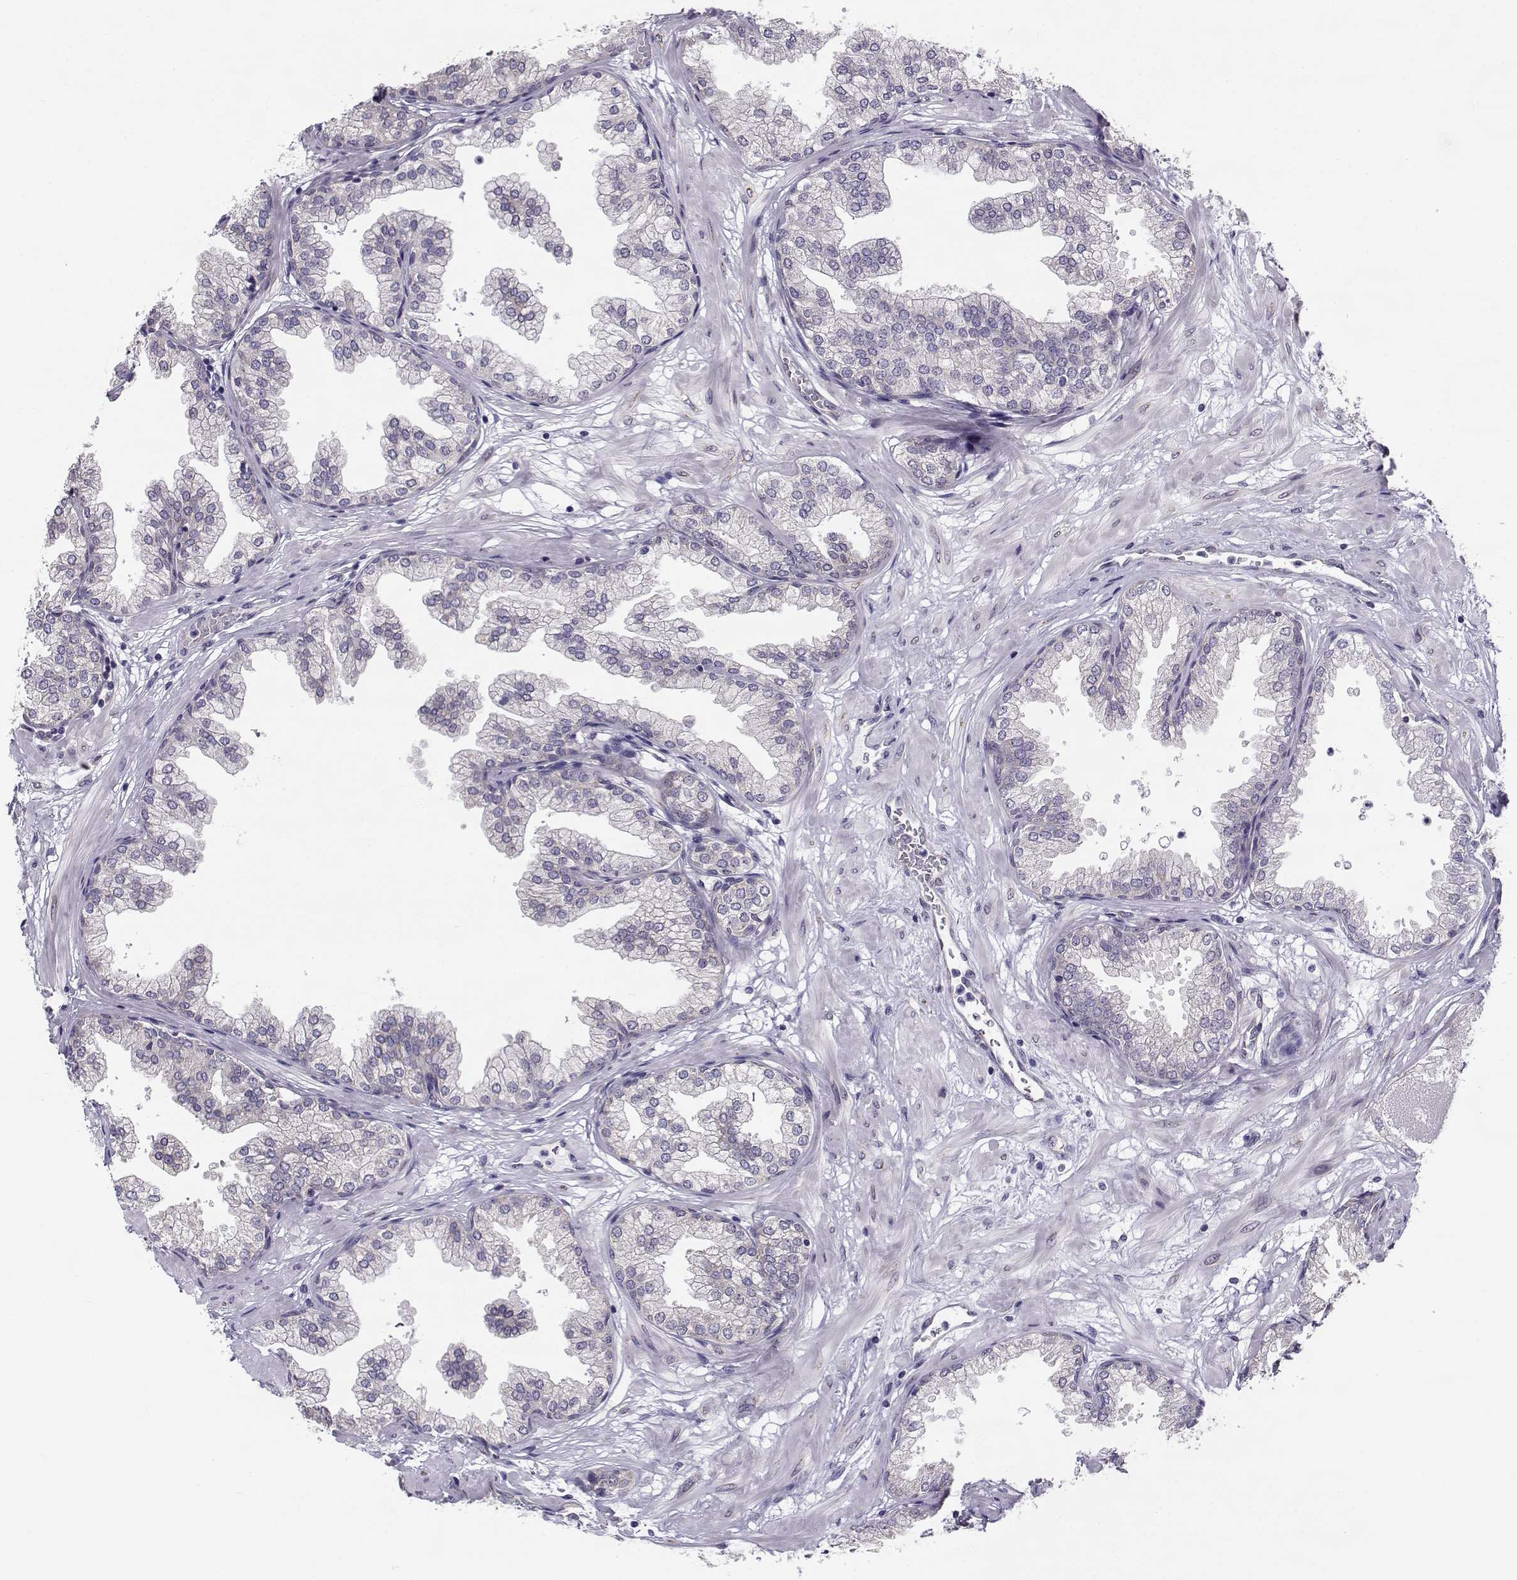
{"staining": {"intensity": "negative", "quantity": "none", "location": "none"}, "tissue": "prostate", "cell_type": "Glandular cells", "image_type": "normal", "snomed": [{"axis": "morphology", "description": "Normal tissue, NOS"}, {"axis": "topography", "description": "Prostate"}], "caption": "A high-resolution histopathology image shows IHC staining of benign prostate, which demonstrates no significant staining in glandular cells.", "gene": "BEND6", "patient": {"sex": "male", "age": 37}}